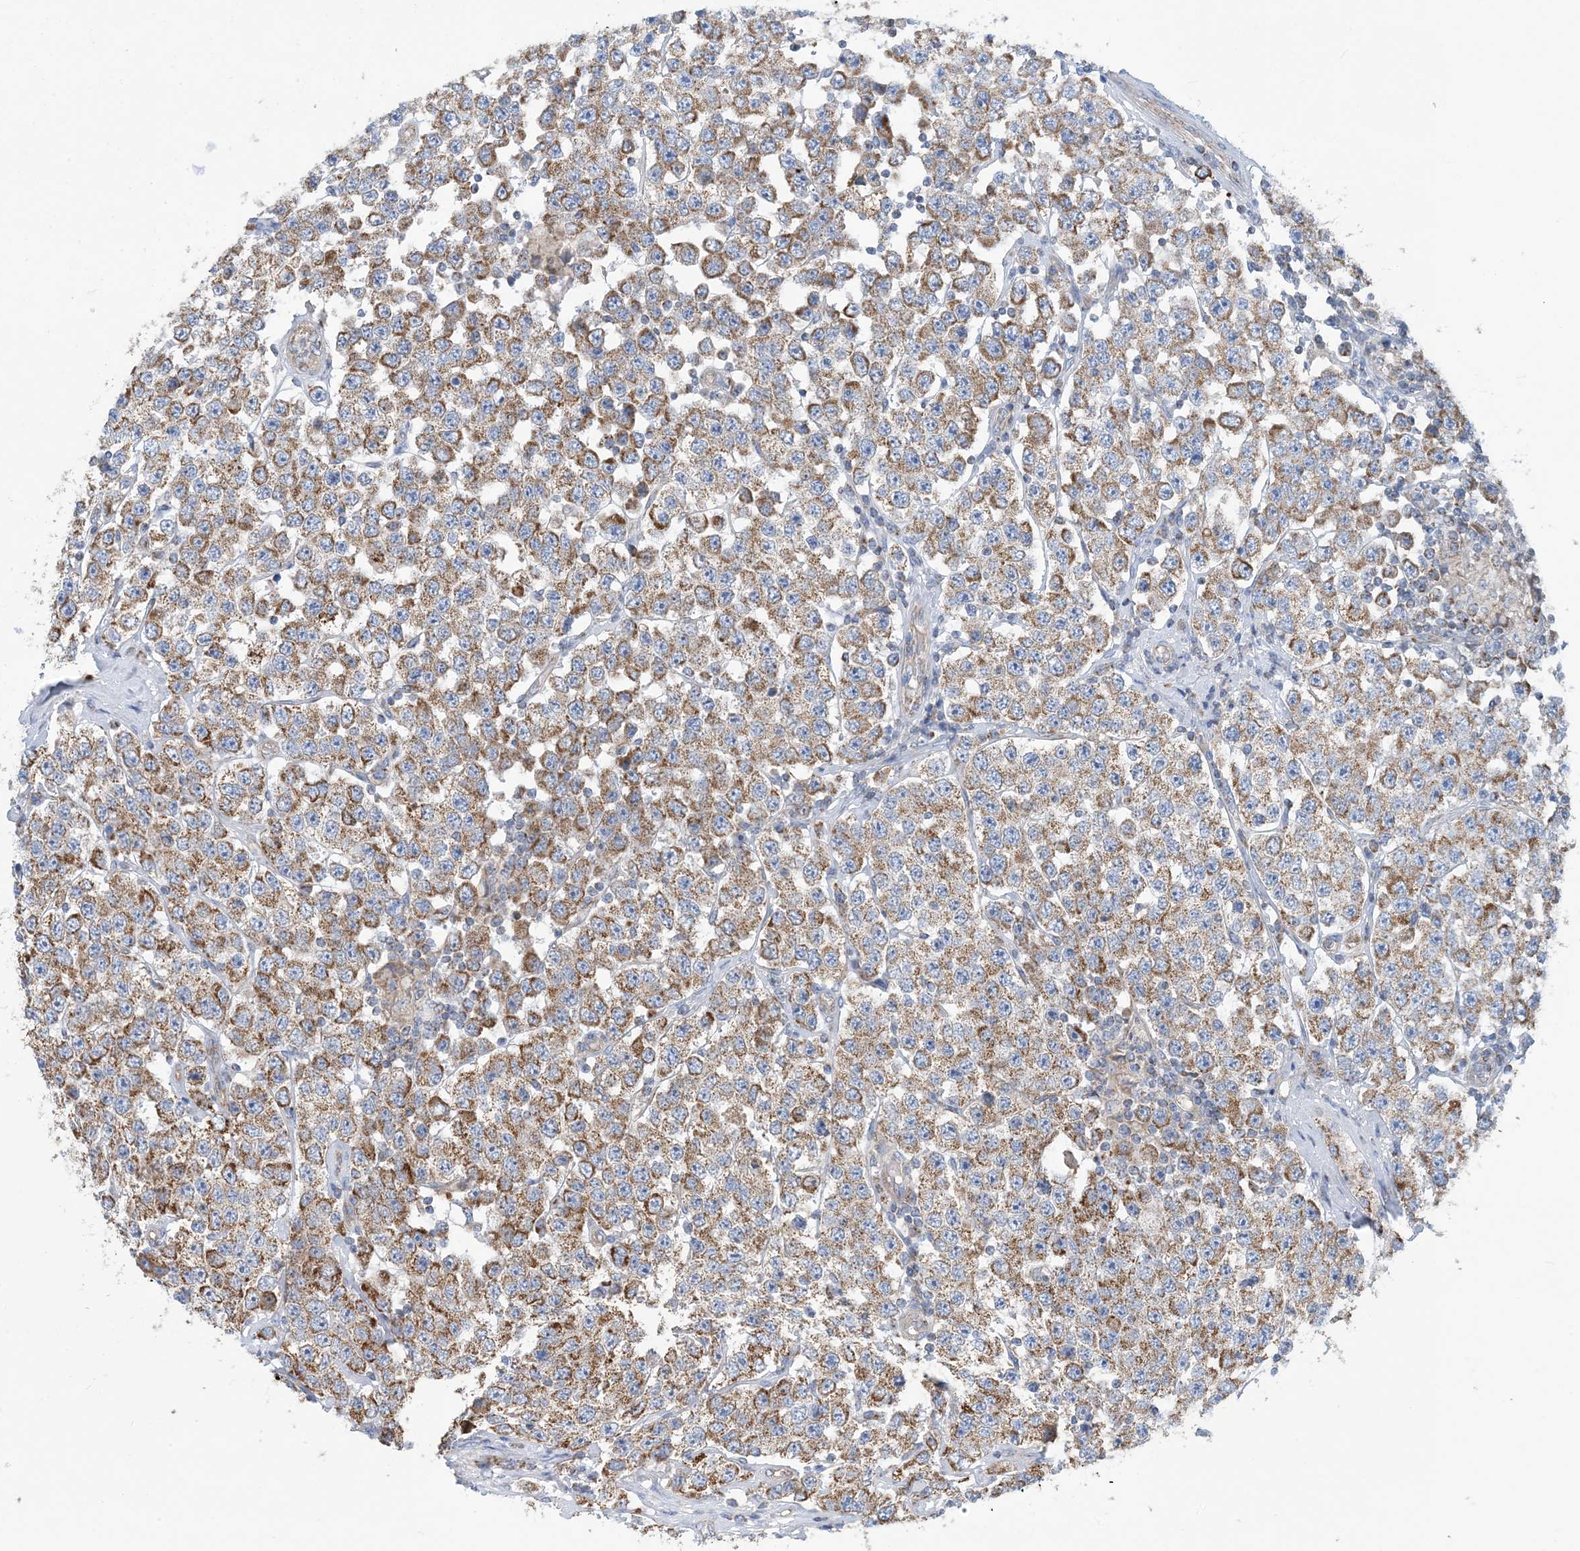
{"staining": {"intensity": "strong", "quantity": ">75%", "location": "cytoplasmic/membranous"}, "tissue": "testis cancer", "cell_type": "Tumor cells", "image_type": "cancer", "snomed": [{"axis": "morphology", "description": "Seminoma, NOS"}, {"axis": "topography", "description": "Testis"}], "caption": "Testis cancer (seminoma) tissue displays strong cytoplasmic/membranous staining in approximately >75% of tumor cells, visualized by immunohistochemistry. (DAB (3,3'-diaminobenzidine) IHC, brown staining for protein, blue staining for nuclei).", "gene": "PHOSPHO2", "patient": {"sex": "male", "age": 28}}